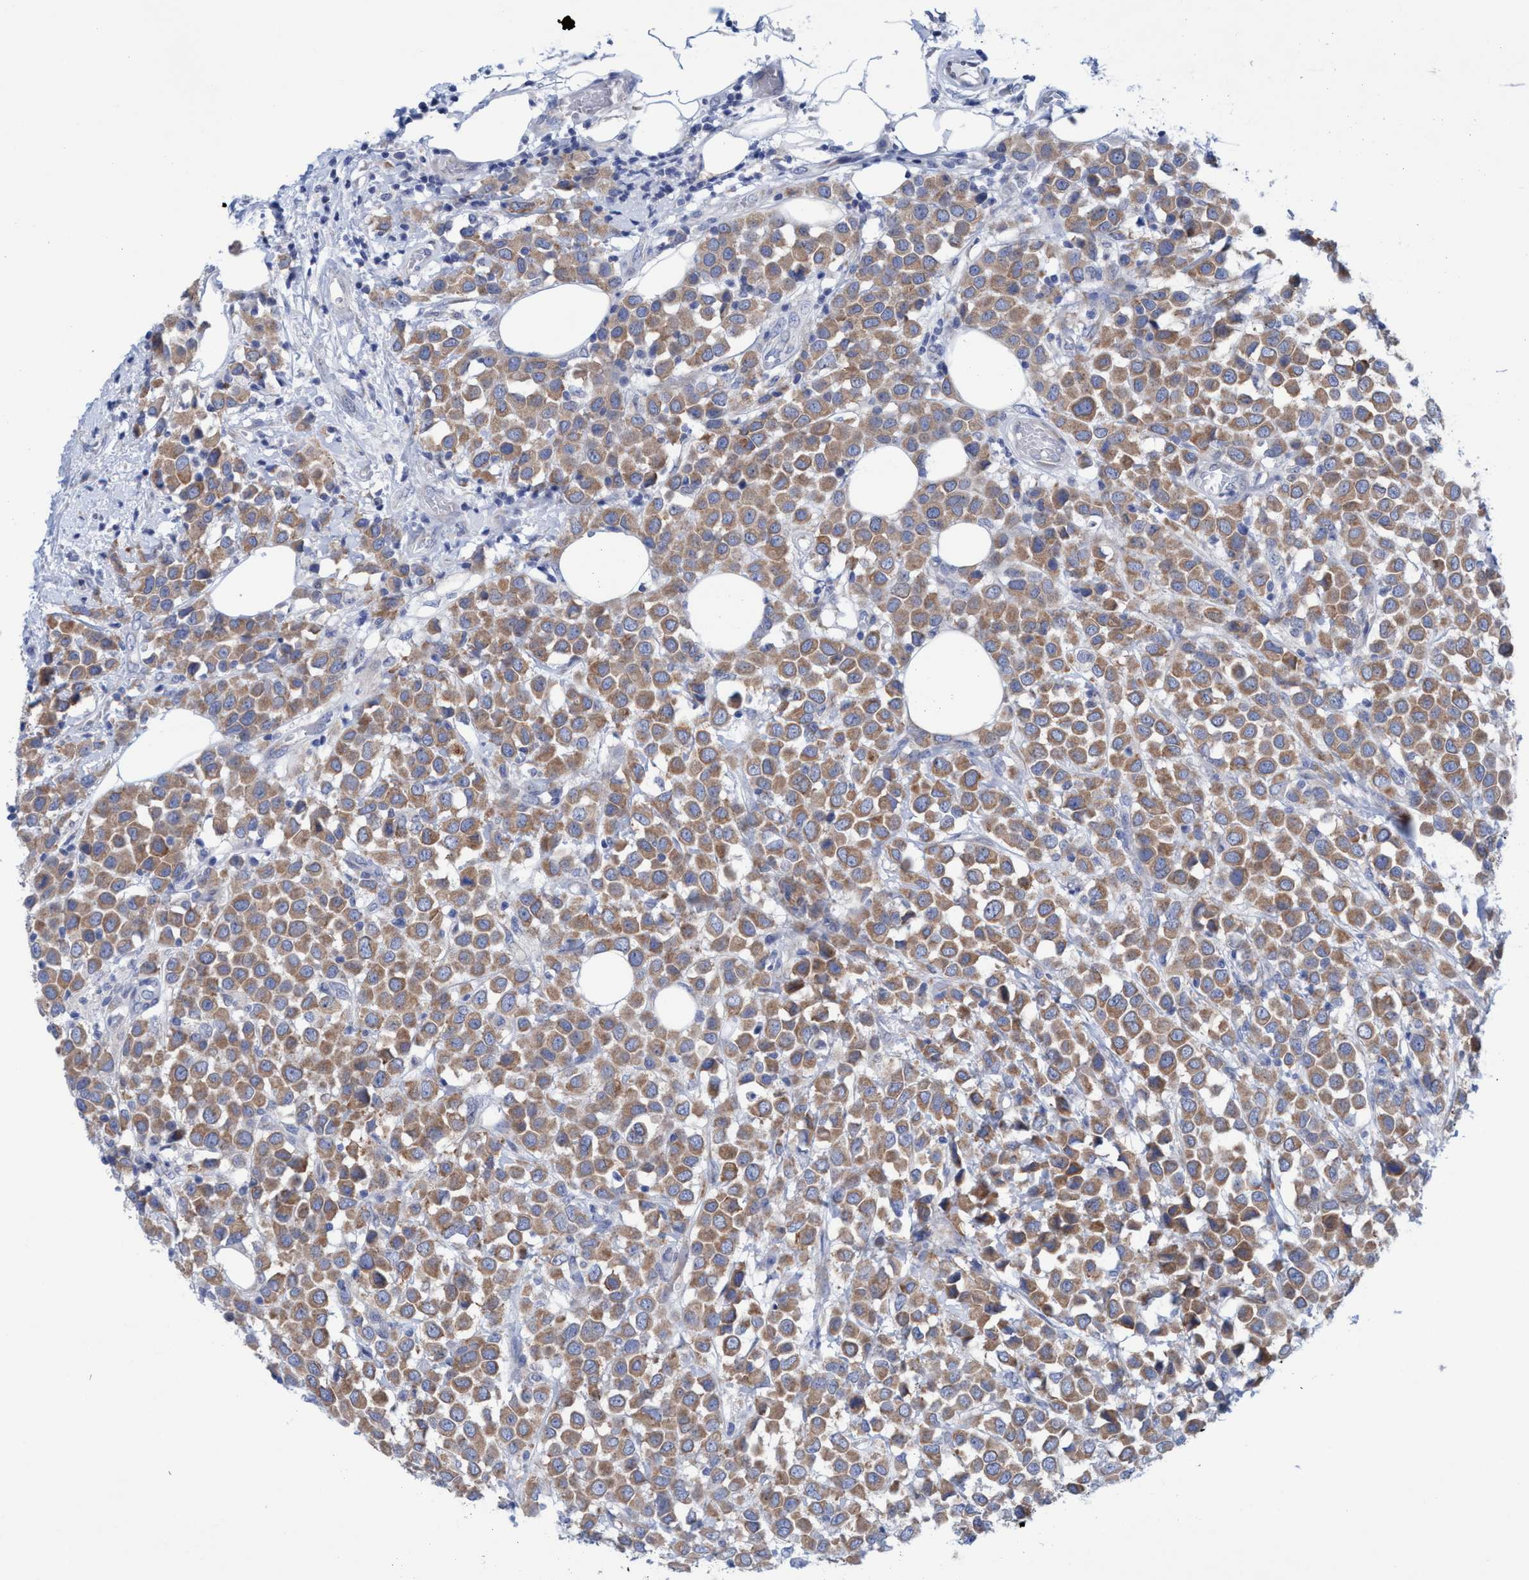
{"staining": {"intensity": "moderate", "quantity": ">75%", "location": "cytoplasmic/membranous"}, "tissue": "breast cancer", "cell_type": "Tumor cells", "image_type": "cancer", "snomed": [{"axis": "morphology", "description": "Duct carcinoma"}, {"axis": "topography", "description": "Breast"}], "caption": "This is a photomicrograph of immunohistochemistry staining of invasive ductal carcinoma (breast), which shows moderate expression in the cytoplasmic/membranous of tumor cells.", "gene": "RSAD1", "patient": {"sex": "female", "age": 61}}